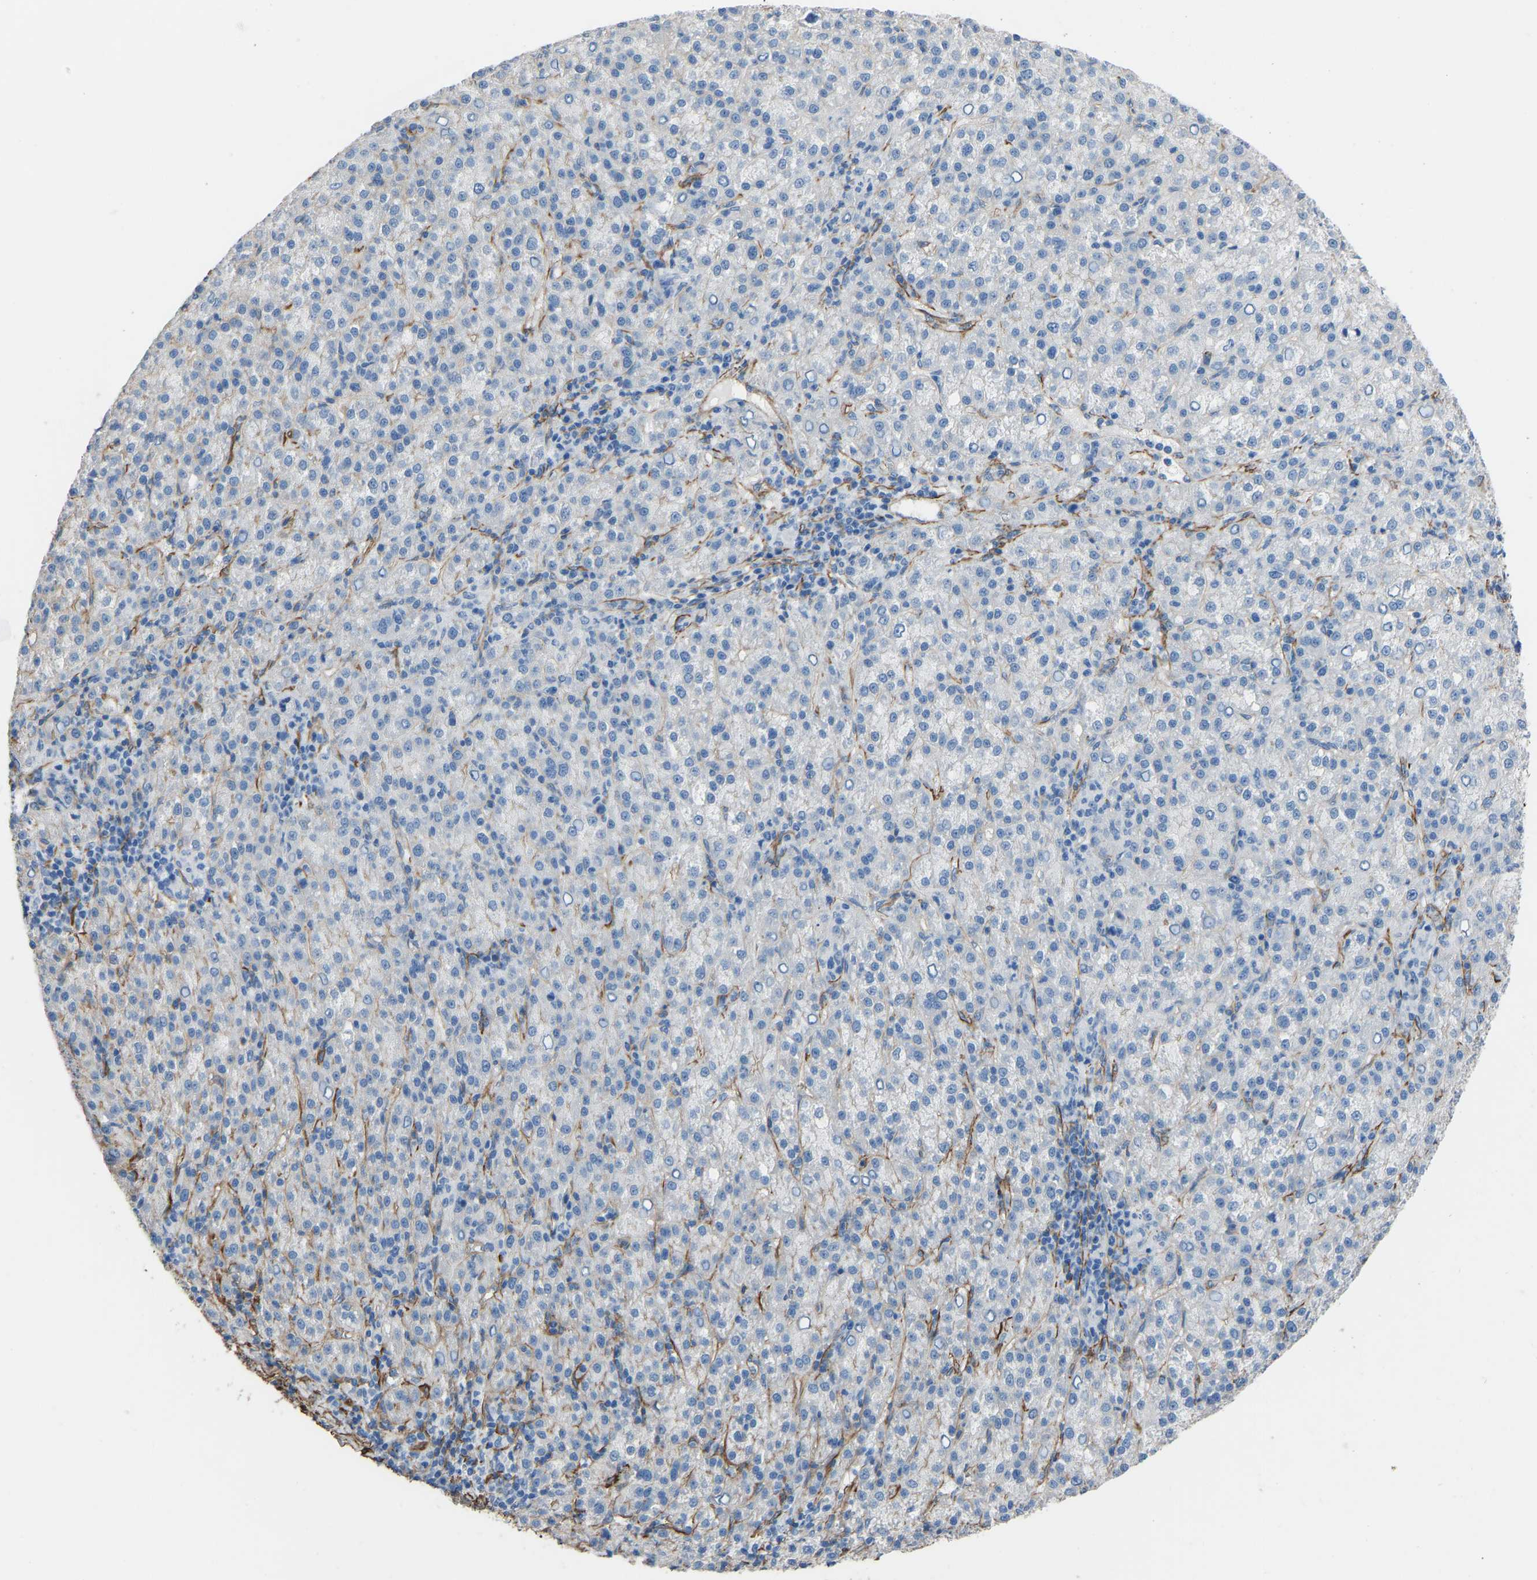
{"staining": {"intensity": "negative", "quantity": "none", "location": "none"}, "tissue": "liver cancer", "cell_type": "Tumor cells", "image_type": "cancer", "snomed": [{"axis": "morphology", "description": "Carcinoma, Hepatocellular, NOS"}, {"axis": "topography", "description": "Liver"}], "caption": "DAB immunohistochemical staining of liver cancer shows no significant staining in tumor cells.", "gene": "MYH10", "patient": {"sex": "female", "age": 58}}